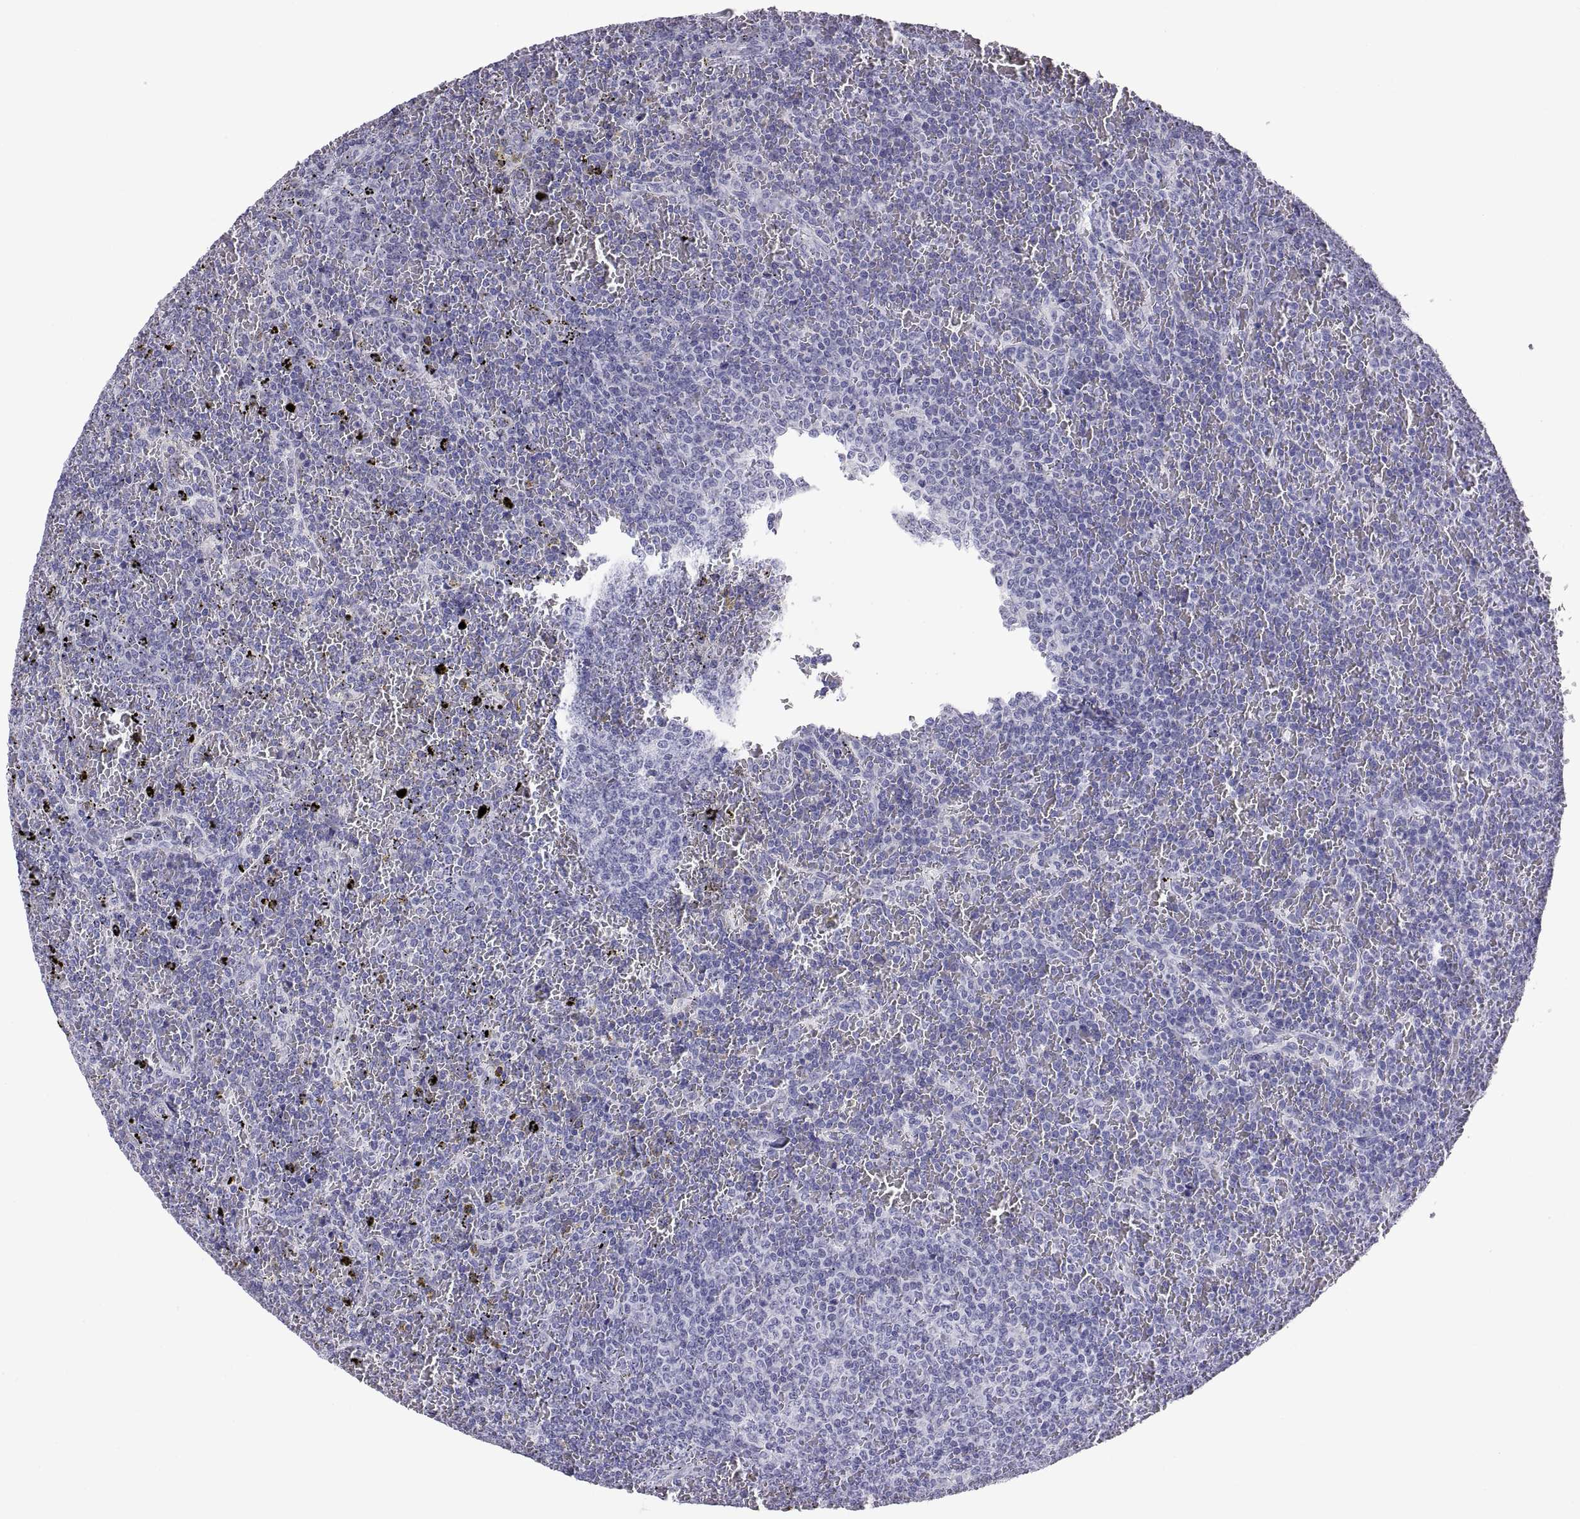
{"staining": {"intensity": "negative", "quantity": "none", "location": "none"}, "tissue": "lymphoma", "cell_type": "Tumor cells", "image_type": "cancer", "snomed": [{"axis": "morphology", "description": "Malignant lymphoma, non-Hodgkin's type, Low grade"}, {"axis": "topography", "description": "Spleen"}], "caption": "Immunohistochemistry (IHC) histopathology image of neoplastic tissue: human malignant lymphoma, non-Hodgkin's type (low-grade) stained with DAB reveals no significant protein positivity in tumor cells. Brightfield microscopy of immunohistochemistry stained with DAB (brown) and hematoxylin (blue), captured at high magnification.", "gene": "FAM170A", "patient": {"sex": "female", "age": 77}}